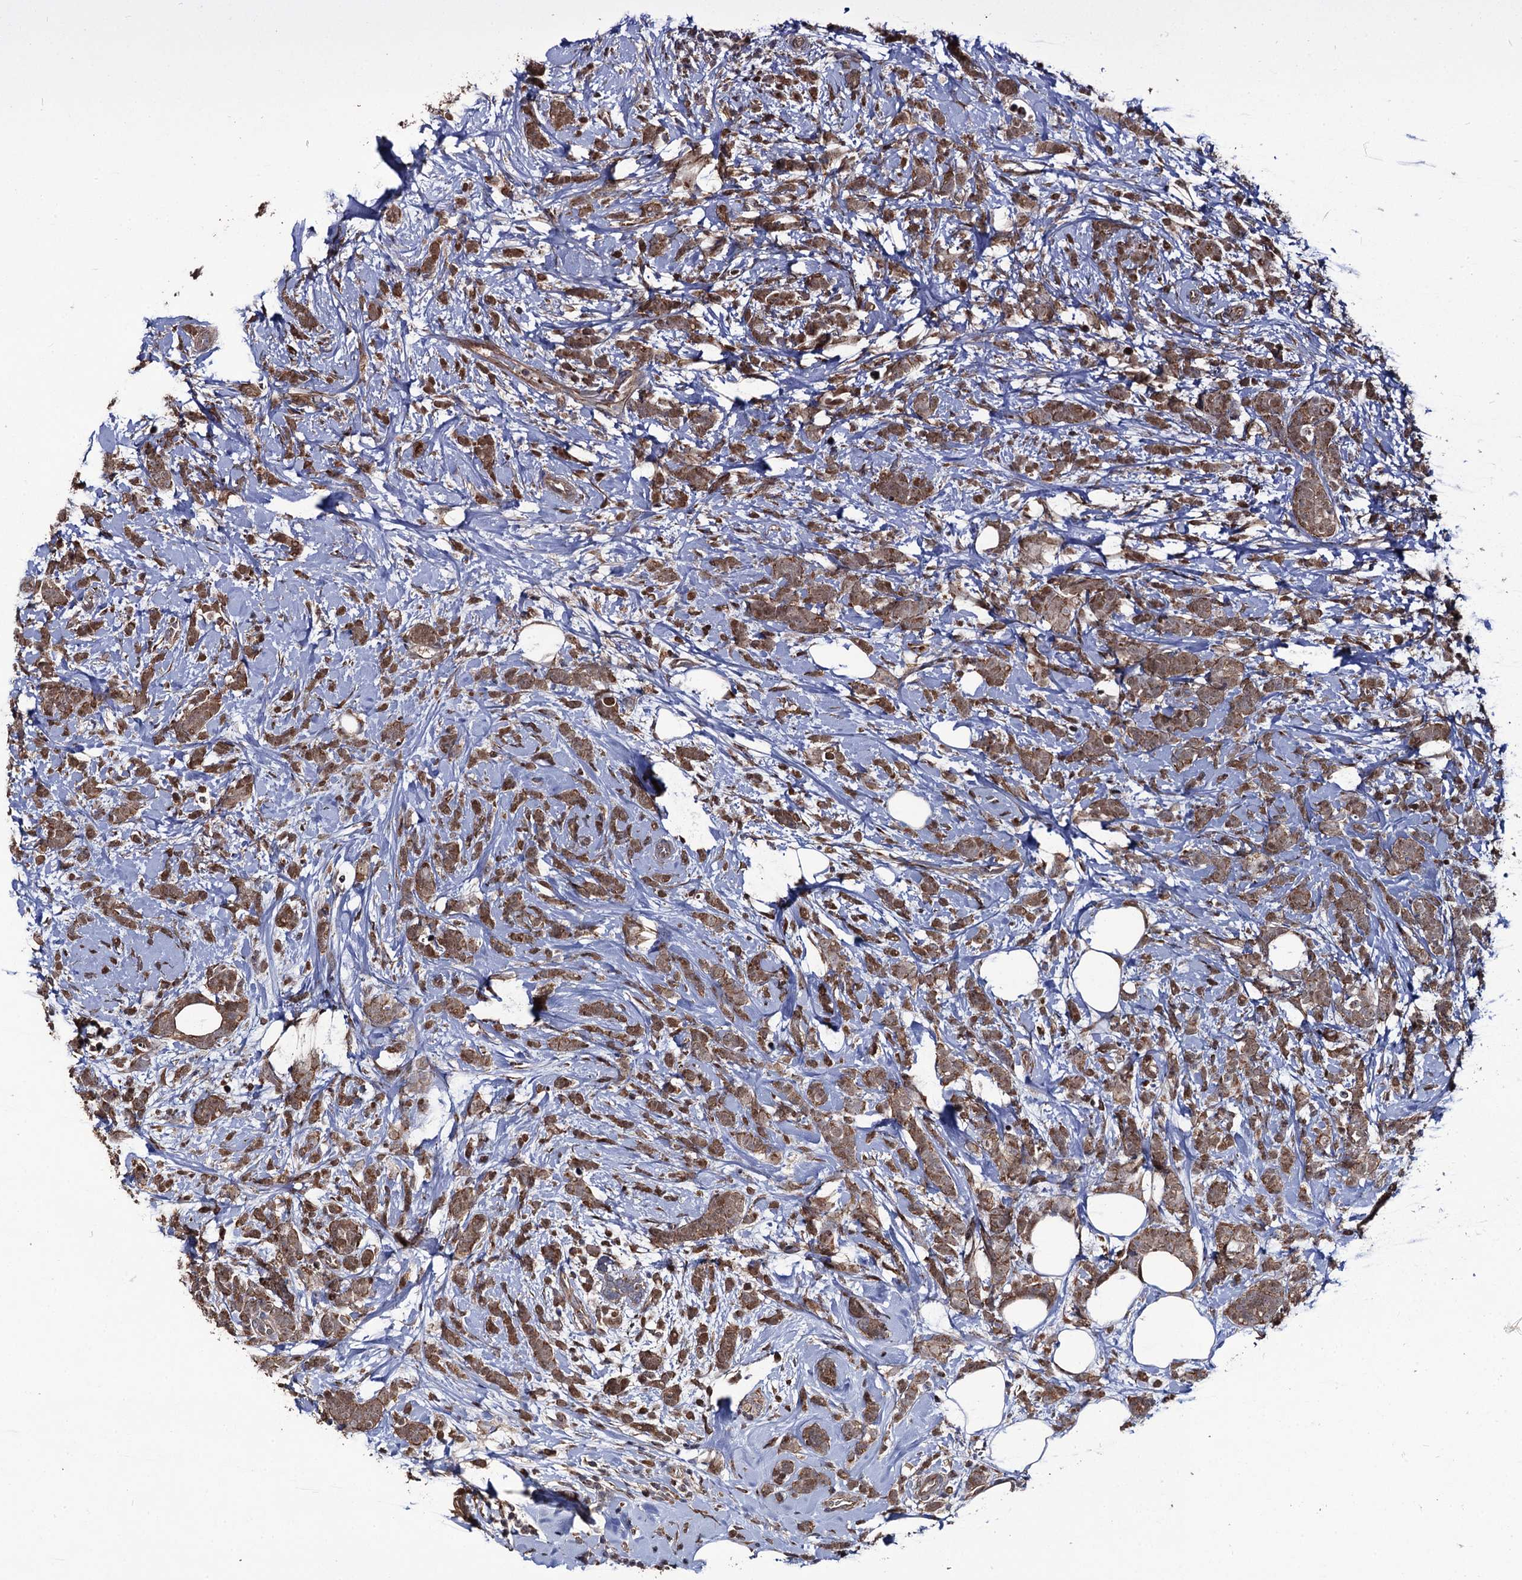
{"staining": {"intensity": "moderate", "quantity": ">75%", "location": "cytoplasmic/membranous,nuclear"}, "tissue": "breast cancer", "cell_type": "Tumor cells", "image_type": "cancer", "snomed": [{"axis": "morphology", "description": "Lobular carcinoma"}, {"axis": "topography", "description": "Breast"}], "caption": "Human breast lobular carcinoma stained for a protein (brown) exhibits moderate cytoplasmic/membranous and nuclear positive staining in about >75% of tumor cells.", "gene": "LRRC63", "patient": {"sex": "female", "age": 58}}